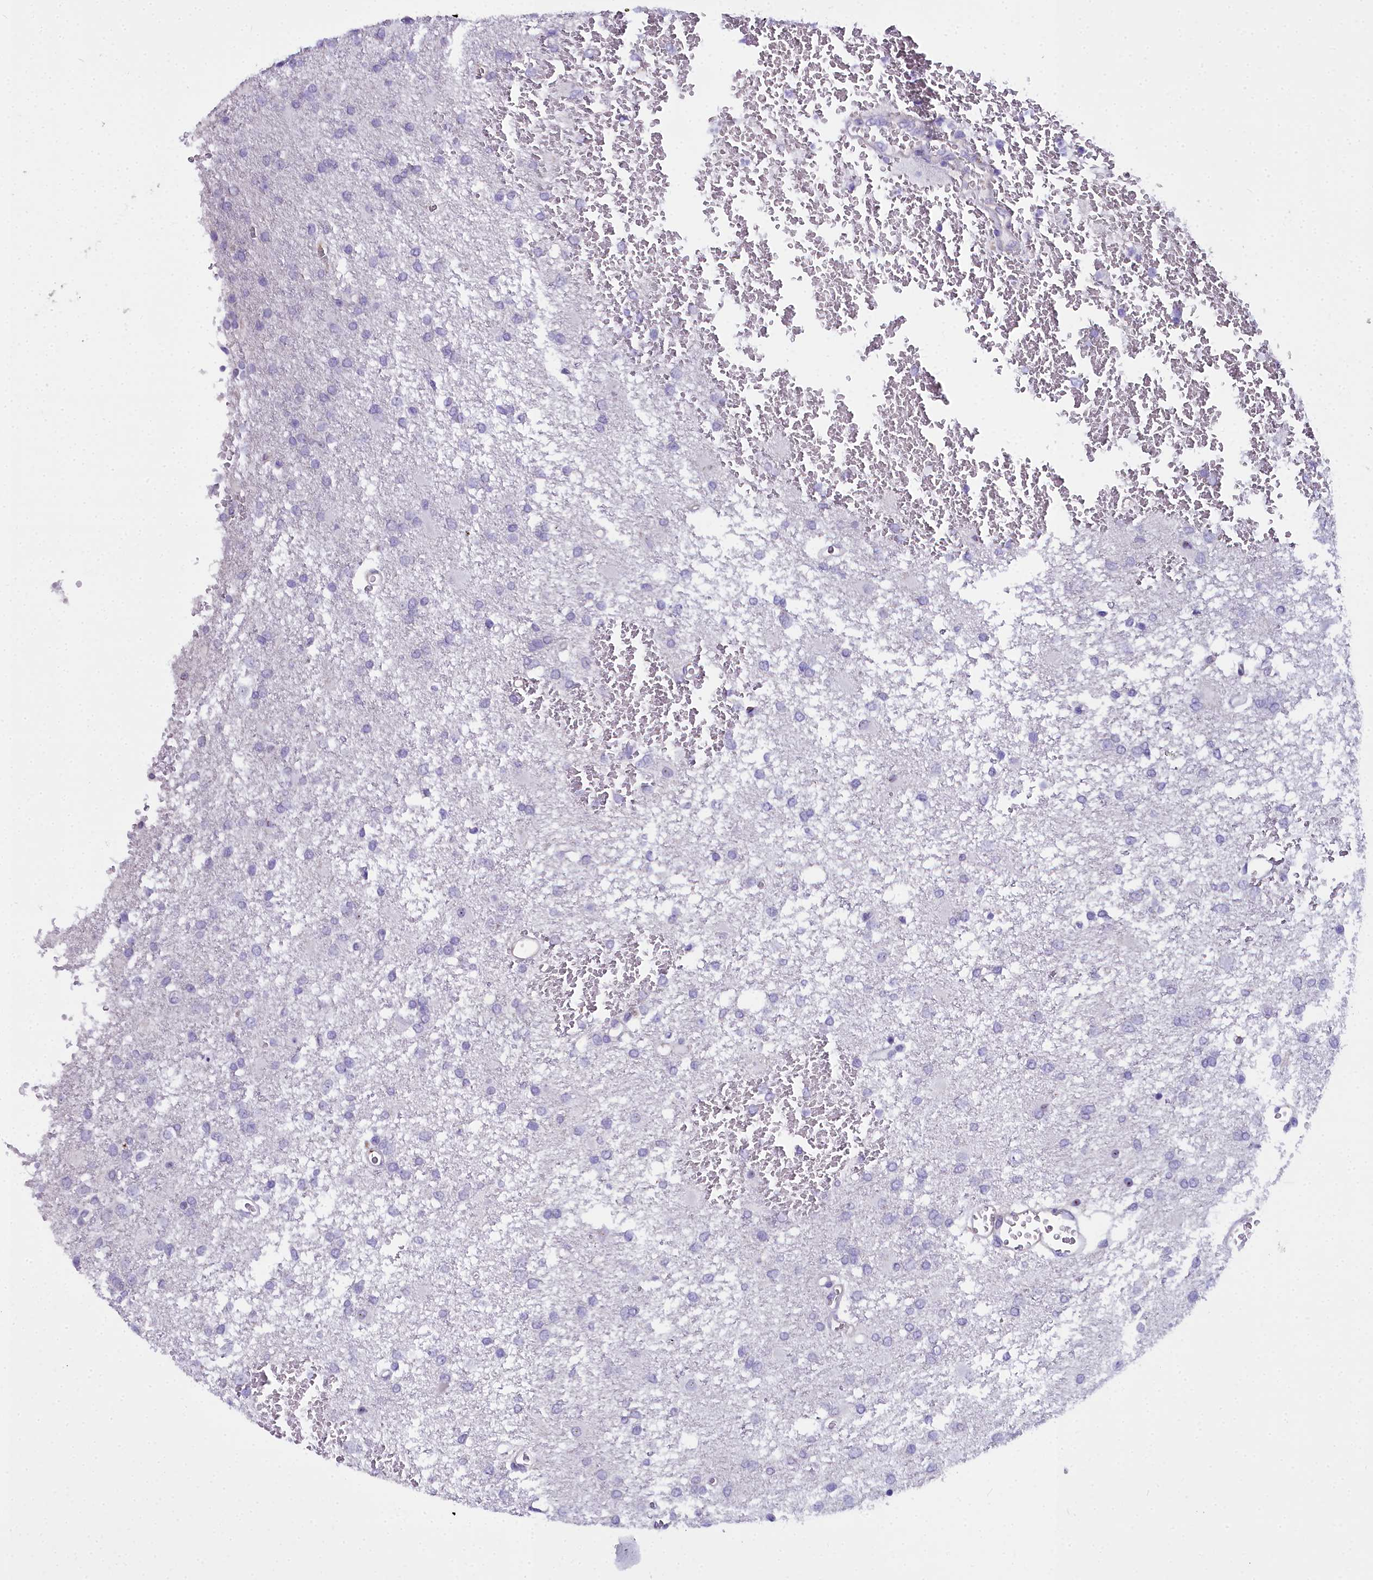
{"staining": {"intensity": "negative", "quantity": "none", "location": "none"}, "tissue": "glioma", "cell_type": "Tumor cells", "image_type": "cancer", "snomed": [{"axis": "morphology", "description": "Glioma, malignant, High grade"}, {"axis": "topography", "description": "Brain"}], "caption": "The photomicrograph displays no significant expression in tumor cells of high-grade glioma (malignant).", "gene": "TIMM22", "patient": {"sex": "female", "age": 74}}